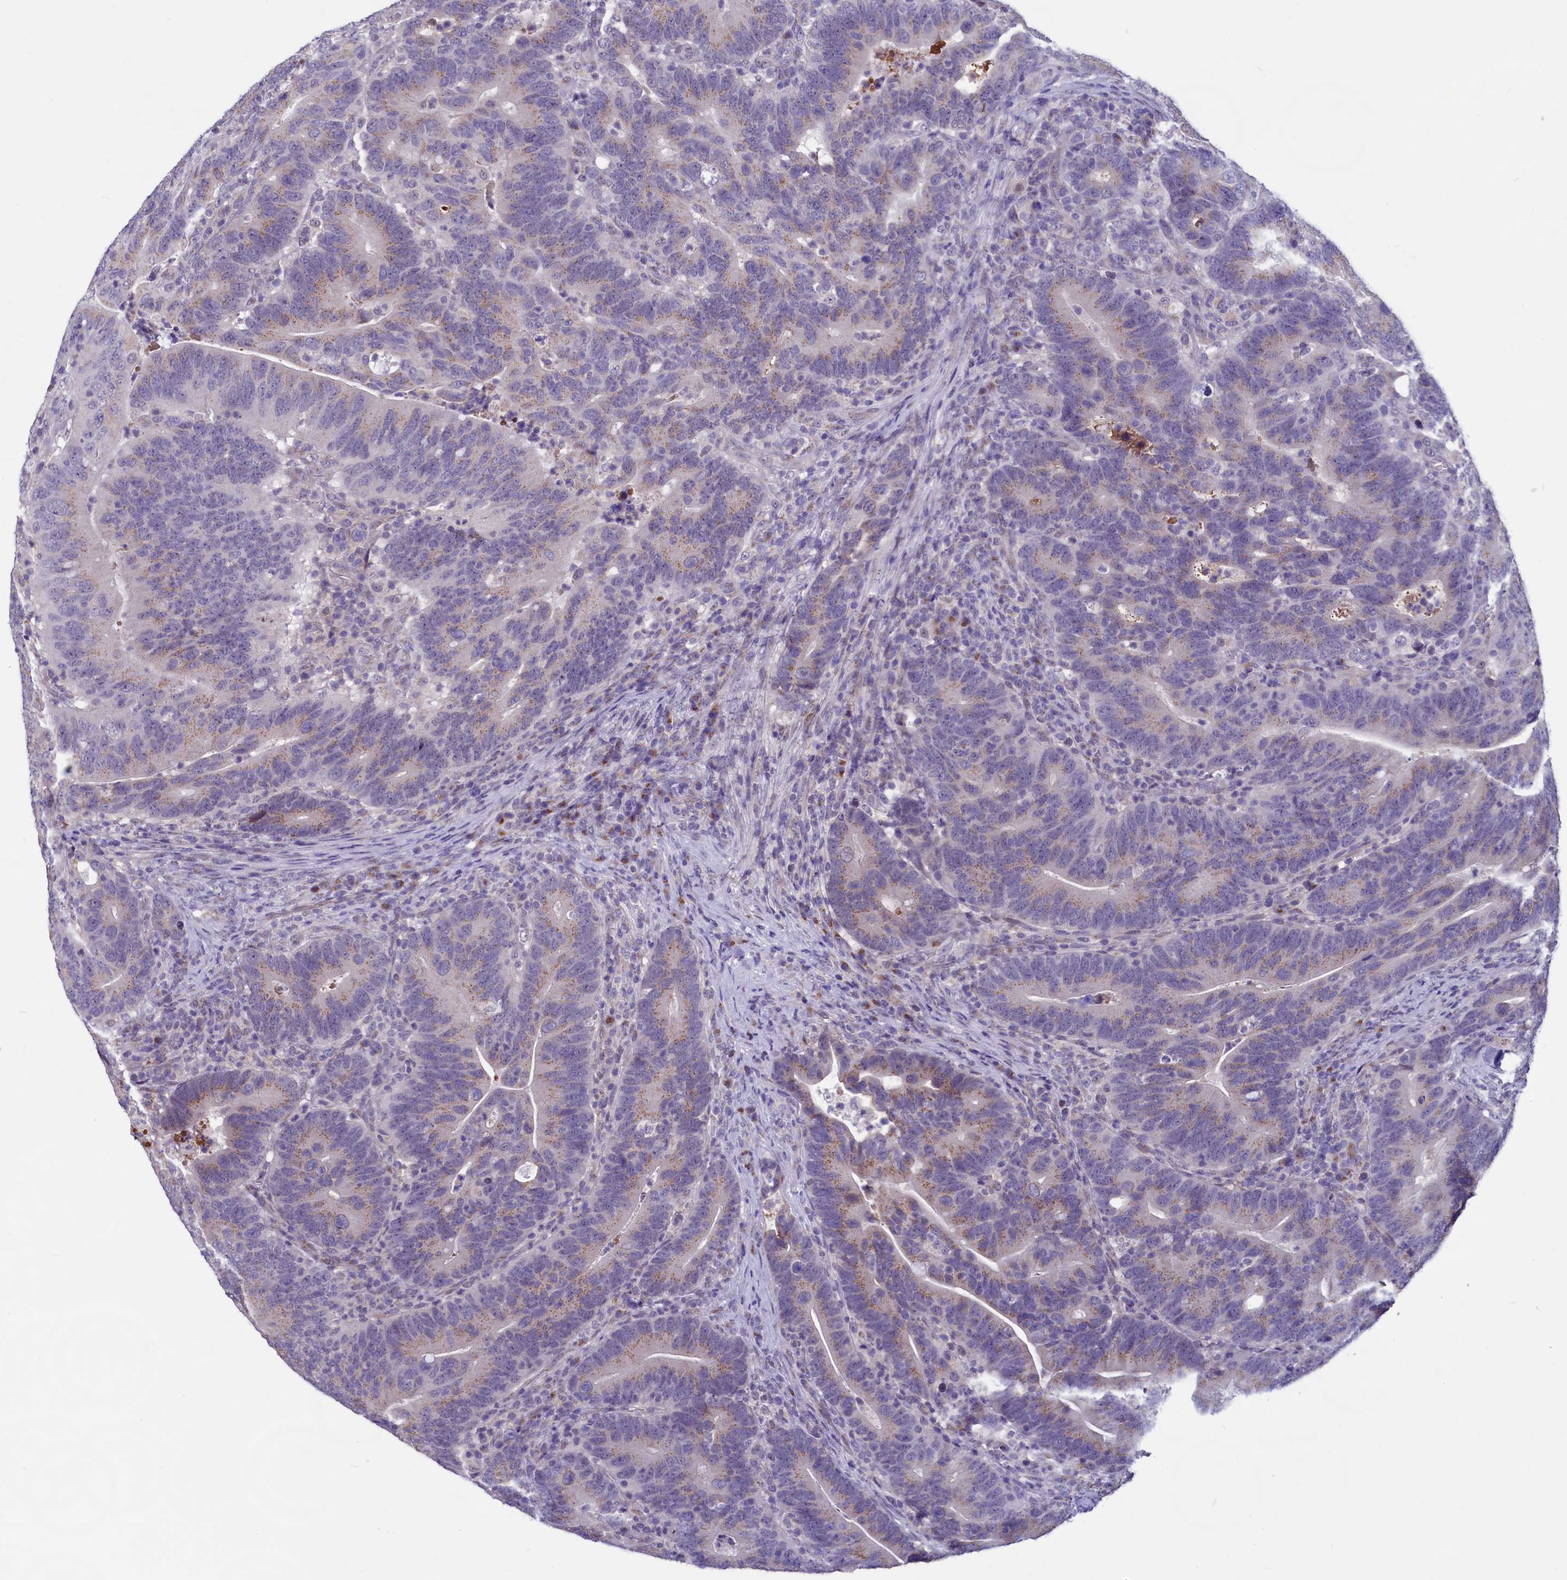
{"staining": {"intensity": "moderate", "quantity": "25%-75%", "location": "cytoplasmic/membranous"}, "tissue": "colorectal cancer", "cell_type": "Tumor cells", "image_type": "cancer", "snomed": [{"axis": "morphology", "description": "Adenocarcinoma, NOS"}, {"axis": "topography", "description": "Colon"}], "caption": "This is a photomicrograph of immunohistochemistry staining of colorectal cancer, which shows moderate expression in the cytoplasmic/membranous of tumor cells.", "gene": "SEC24C", "patient": {"sex": "female", "age": 66}}